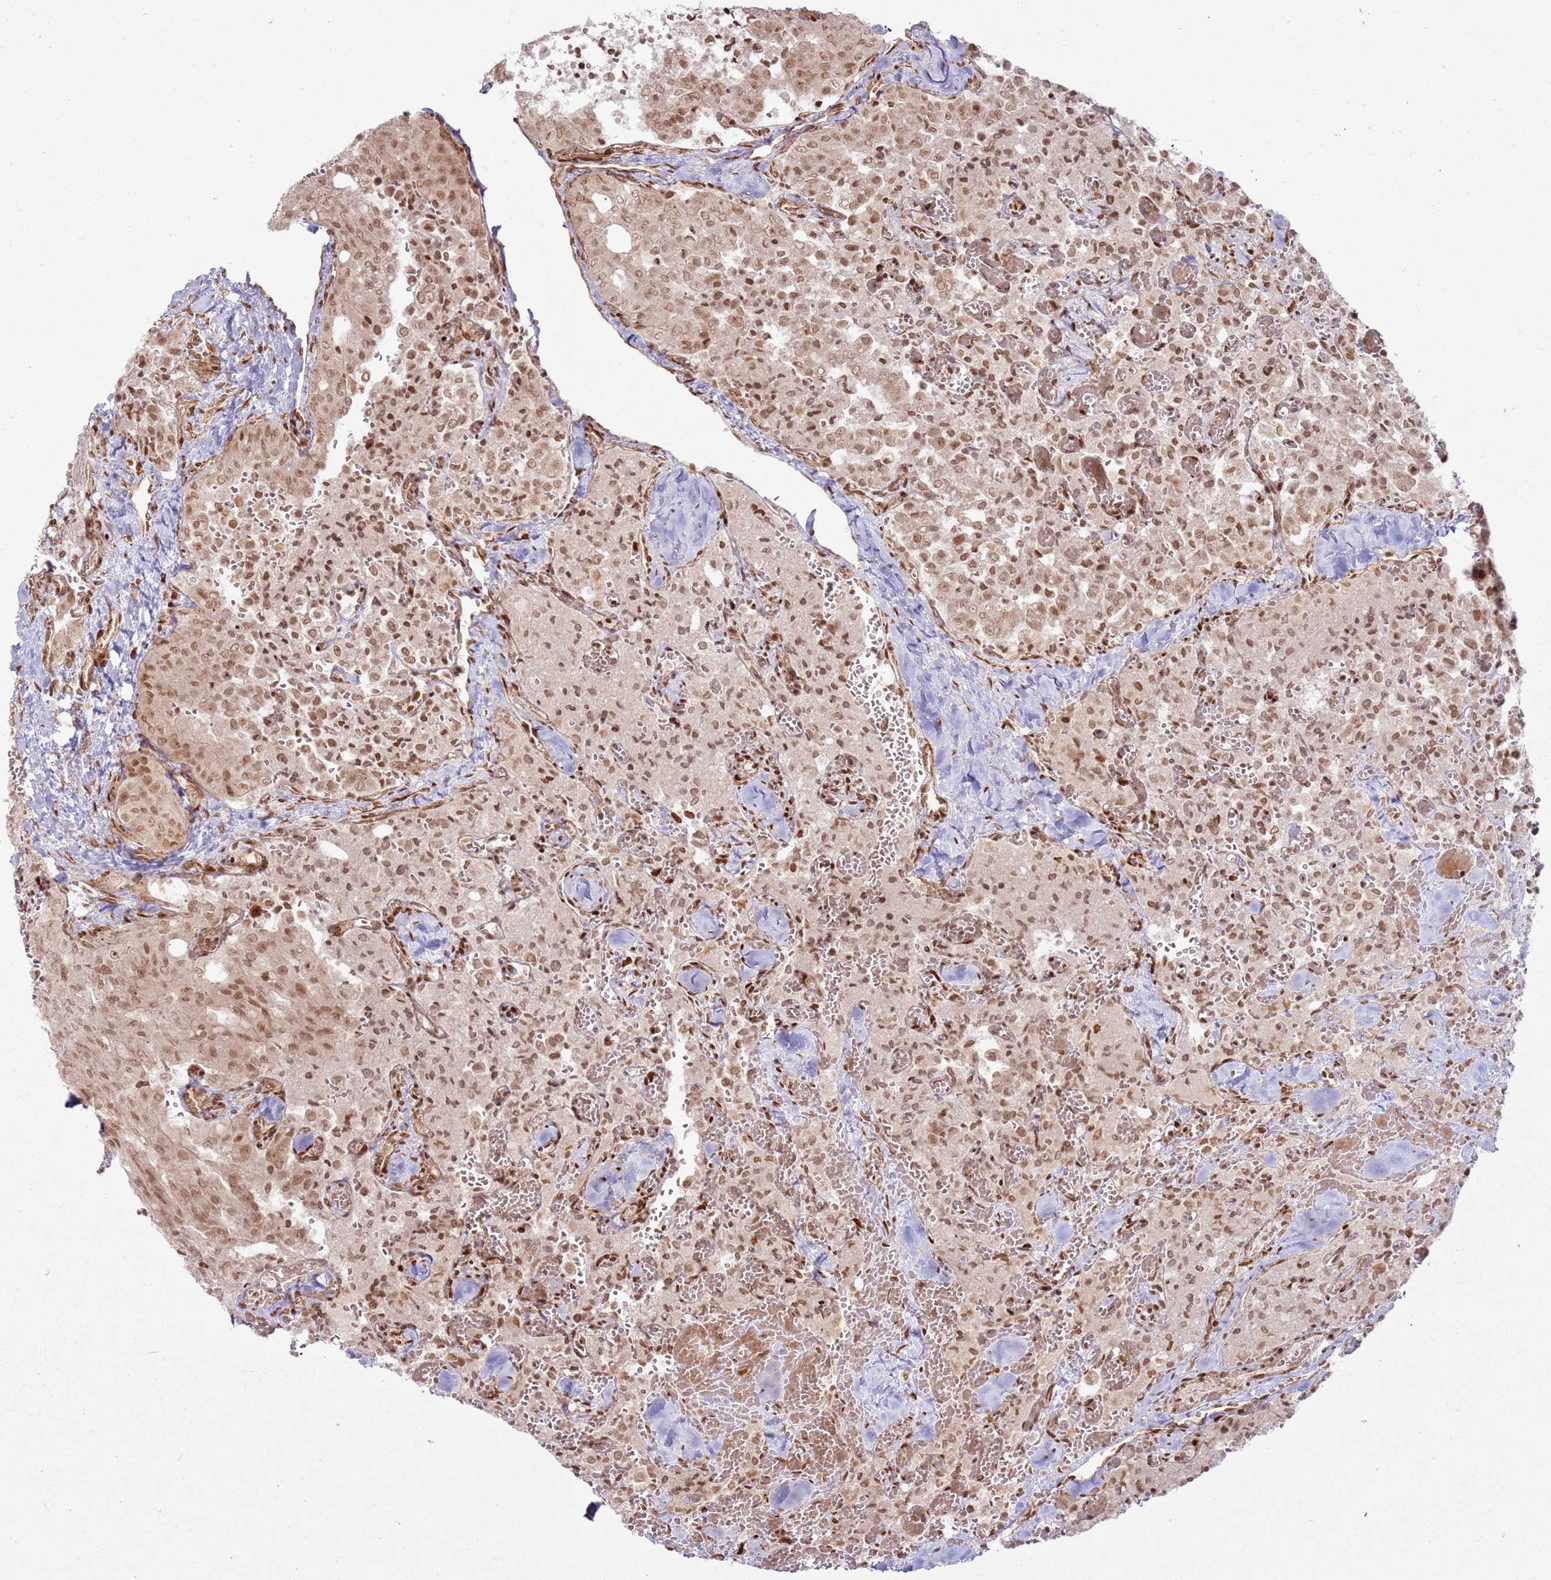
{"staining": {"intensity": "moderate", "quantity": ">75%", "location": "nuclear"}, "tissue": "thyroid cancer", "cell_type": "Tumor cells", "image_type": "cancer", "snomed": [{"axis": "morphology", "description": "Follicular adenoma carcinoma, NOS"}, {"axis": "topography", "description": "Thyroid gland"}], "caption": "Immunohistochemical staining of thyroid follicular adenoma carcinoma displays medium levels of moderate nuclear protein expression in about >75% of tumor cells. The protein of interest is shown in brown color, while the nuclei are stained blue.", "gene": "KLHL36", "patient": {"sex": "male", "age": 75}}